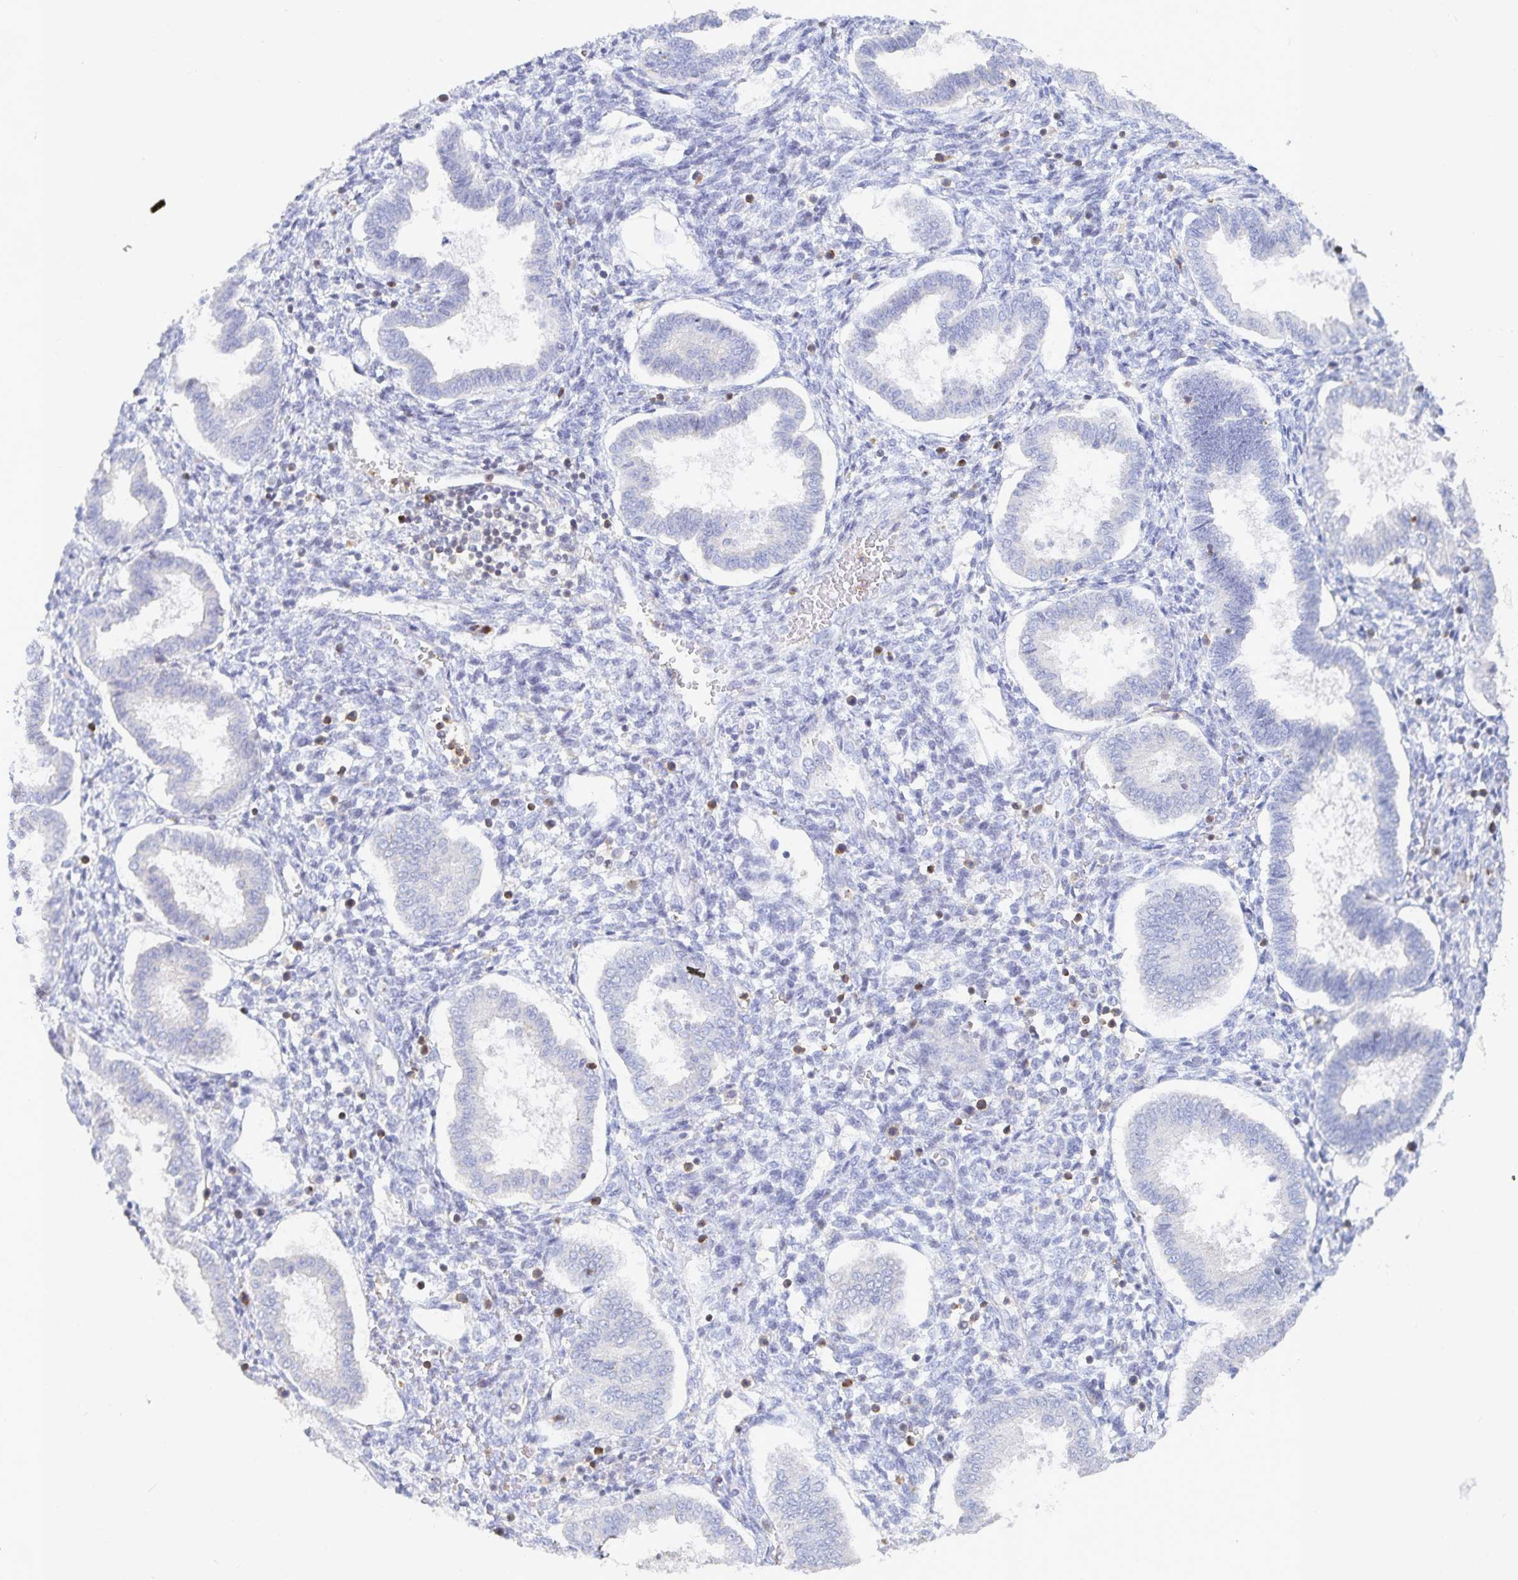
{"staining": {"intensity": "negative", "quantity": "none", "location": "none"}, "tissue": "endometrium", "cell_type": "Cells in endometrial stroma", "image_type": "normal", "snomed": [{"axis": "morphology", "description": "Normal tissue, NOS"}, {"axis": "topography", "description": "Endometrium"}], "caption": "Immunohistochemical staining of unremarkable endometrium shows no significant staining in cells in endometrial stroma. (Brightfield microscopy of DAB (3,3'-diaminobenzidine) immunohistochemistry (IHC) at high magnification).", "gene": "PIK3CD", "patient": {"sex": "female", "age": 24}}